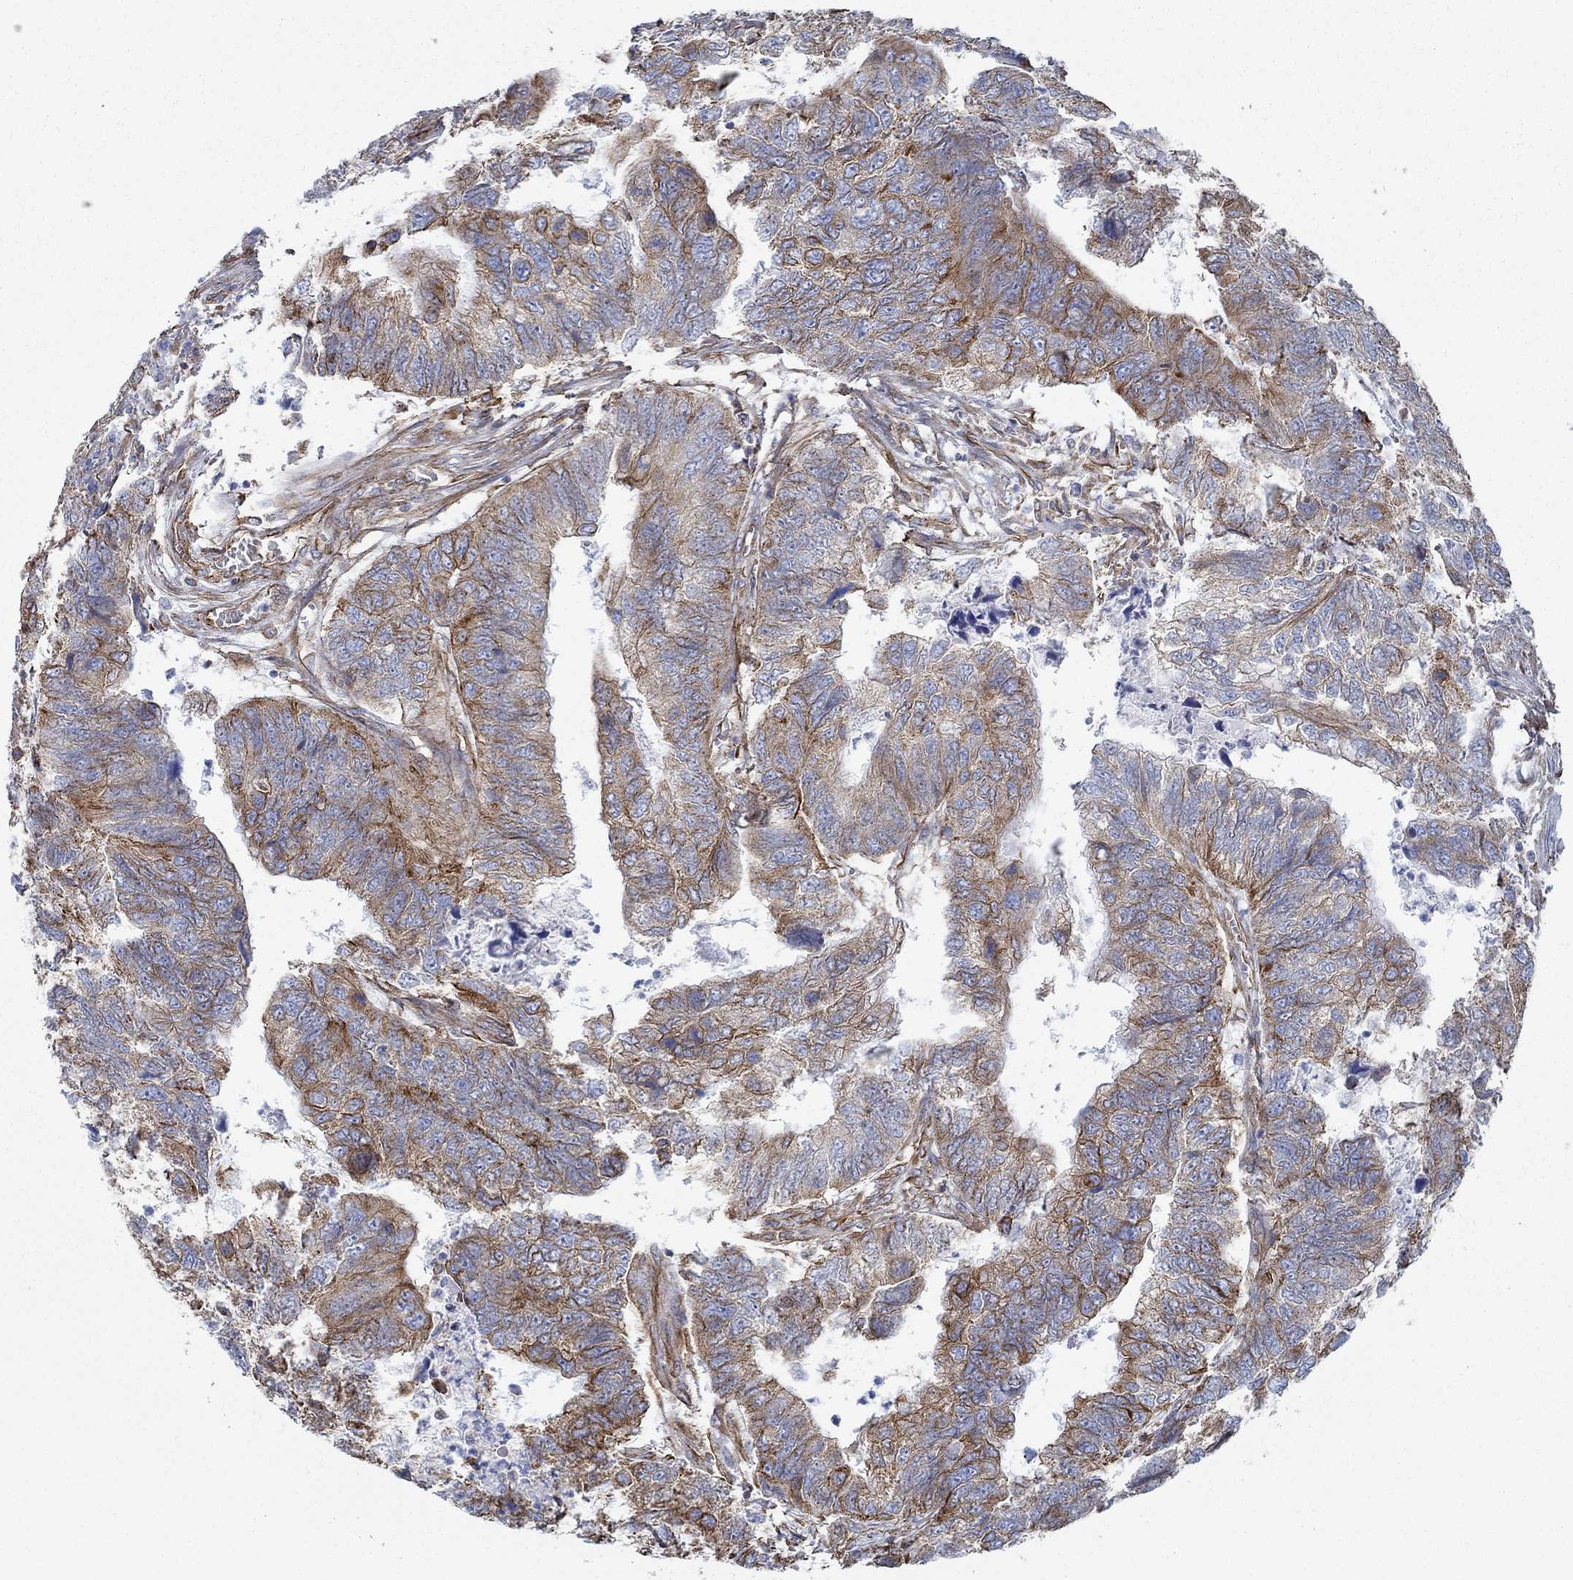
{"staining": {"intensity": "strong", "quantity": "<25%", "location": "cytoplasmic/membranous"}, "tissue": "colorectal cancer", "cell_type": "Tumor cells", "image_type": "cancer", "snomed": [{"axis": "morphology", "description": "Adenocarcinoma, NOS"}, {"axis": "topography", "description": "Colon"}], "caption": "Immunohistochemical staining of human adenocarcinoma (colorectal) exhibits medium levels of strong cytoplasmic/membranous expression in approximately <25% of tumor cells.", "gene": "STC2", "patient": {"sex": "female", "age": 67}}